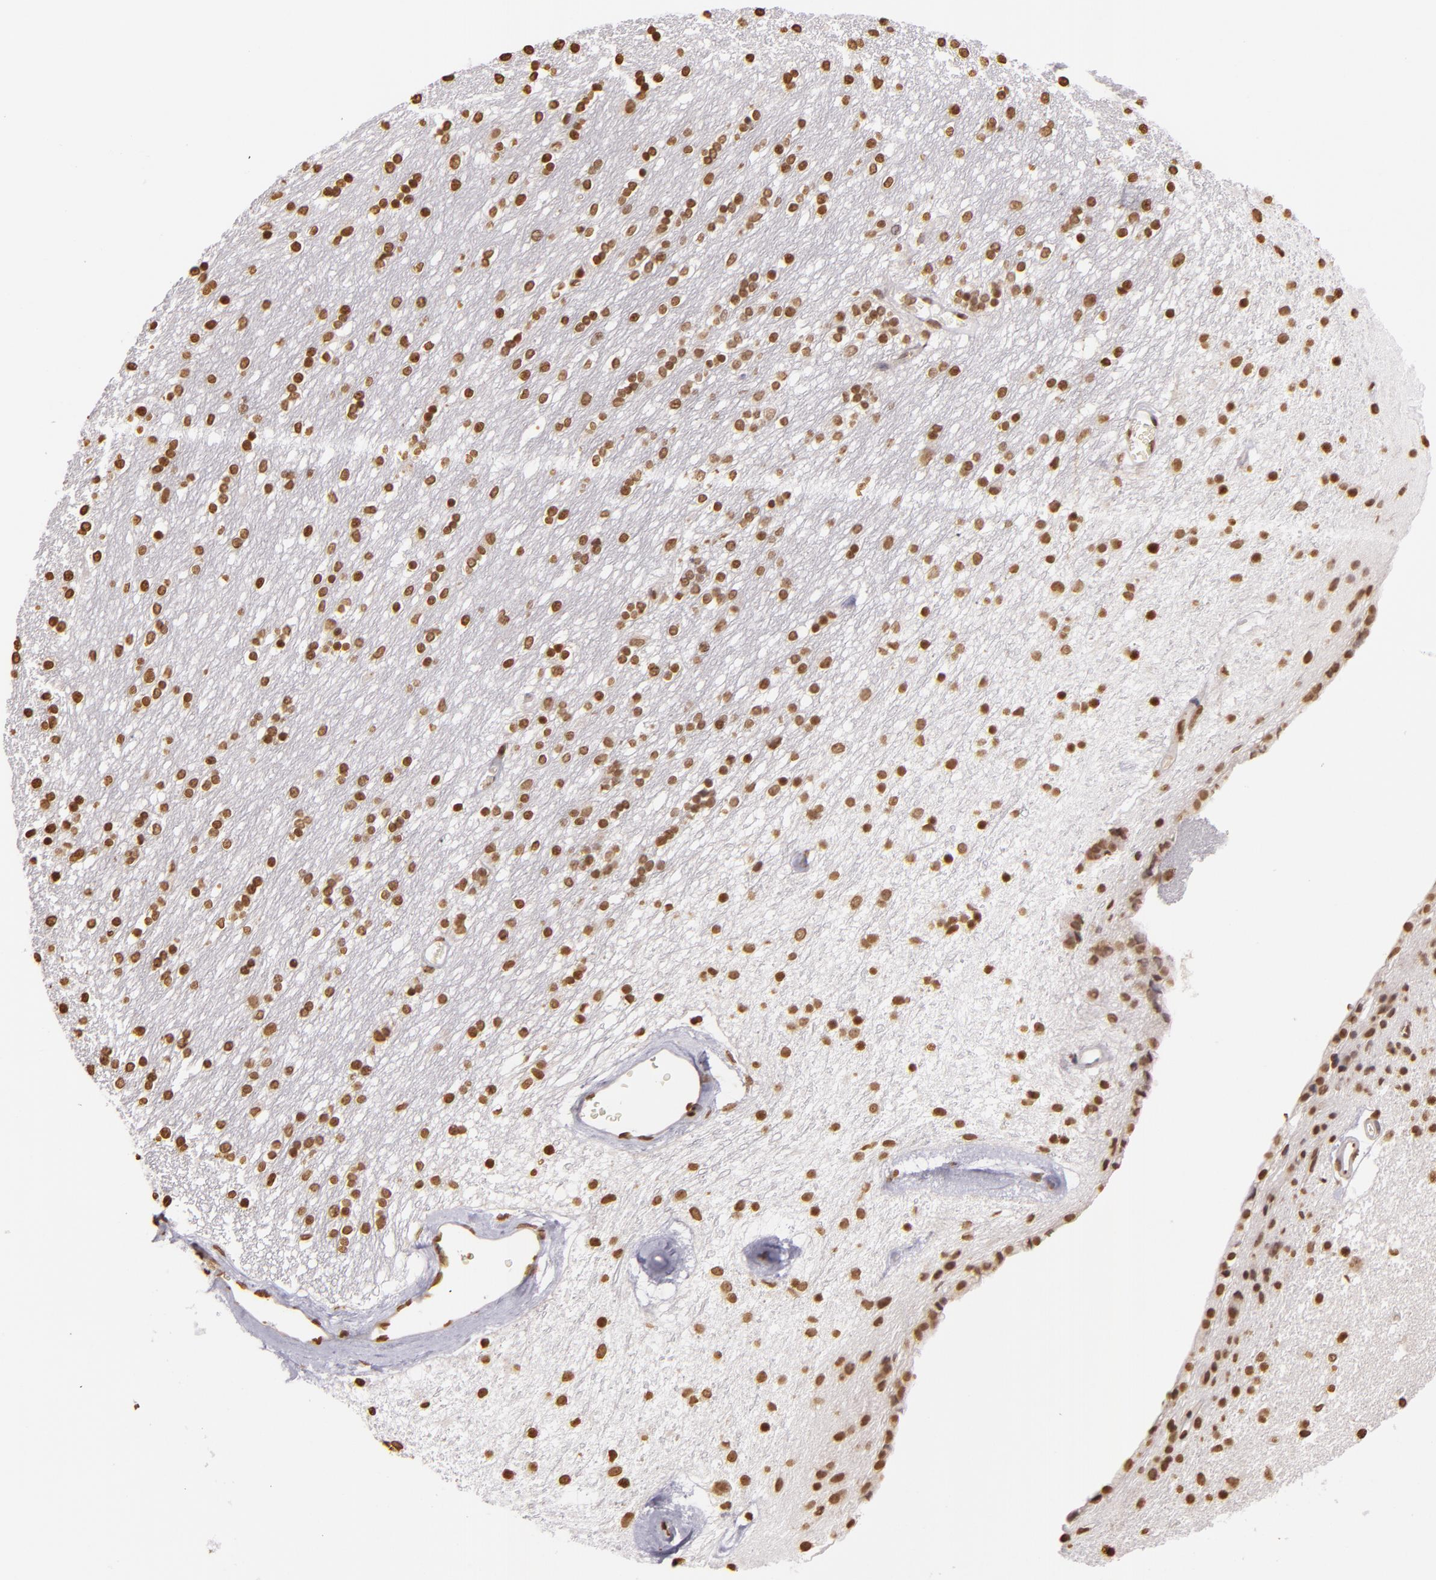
{"staining": {"intensity": "strong", "quantity": ">75%", "location": "nuclear"}, "tissue": "caudate", "cell_type": "Glial cells", "image_type": "normal", "snomed": [{"axis": "morphology", "description": "Normal tissue, NOS"}, {"axis": "topography", "description": "Lateral ventricle wall"}], "caption": "A high amount of strong nuclear staining is seen in approximately >75% of glial cells in unremarkable caudate. The protein of interest is stained brown, and the nuclei are stained in blue (DAB (3,3'-diaminobenzidine) IHC with brightfield microscopy, high magnification).", "gene": "THRB", "patient": {"sex": "female", "age": 54}}